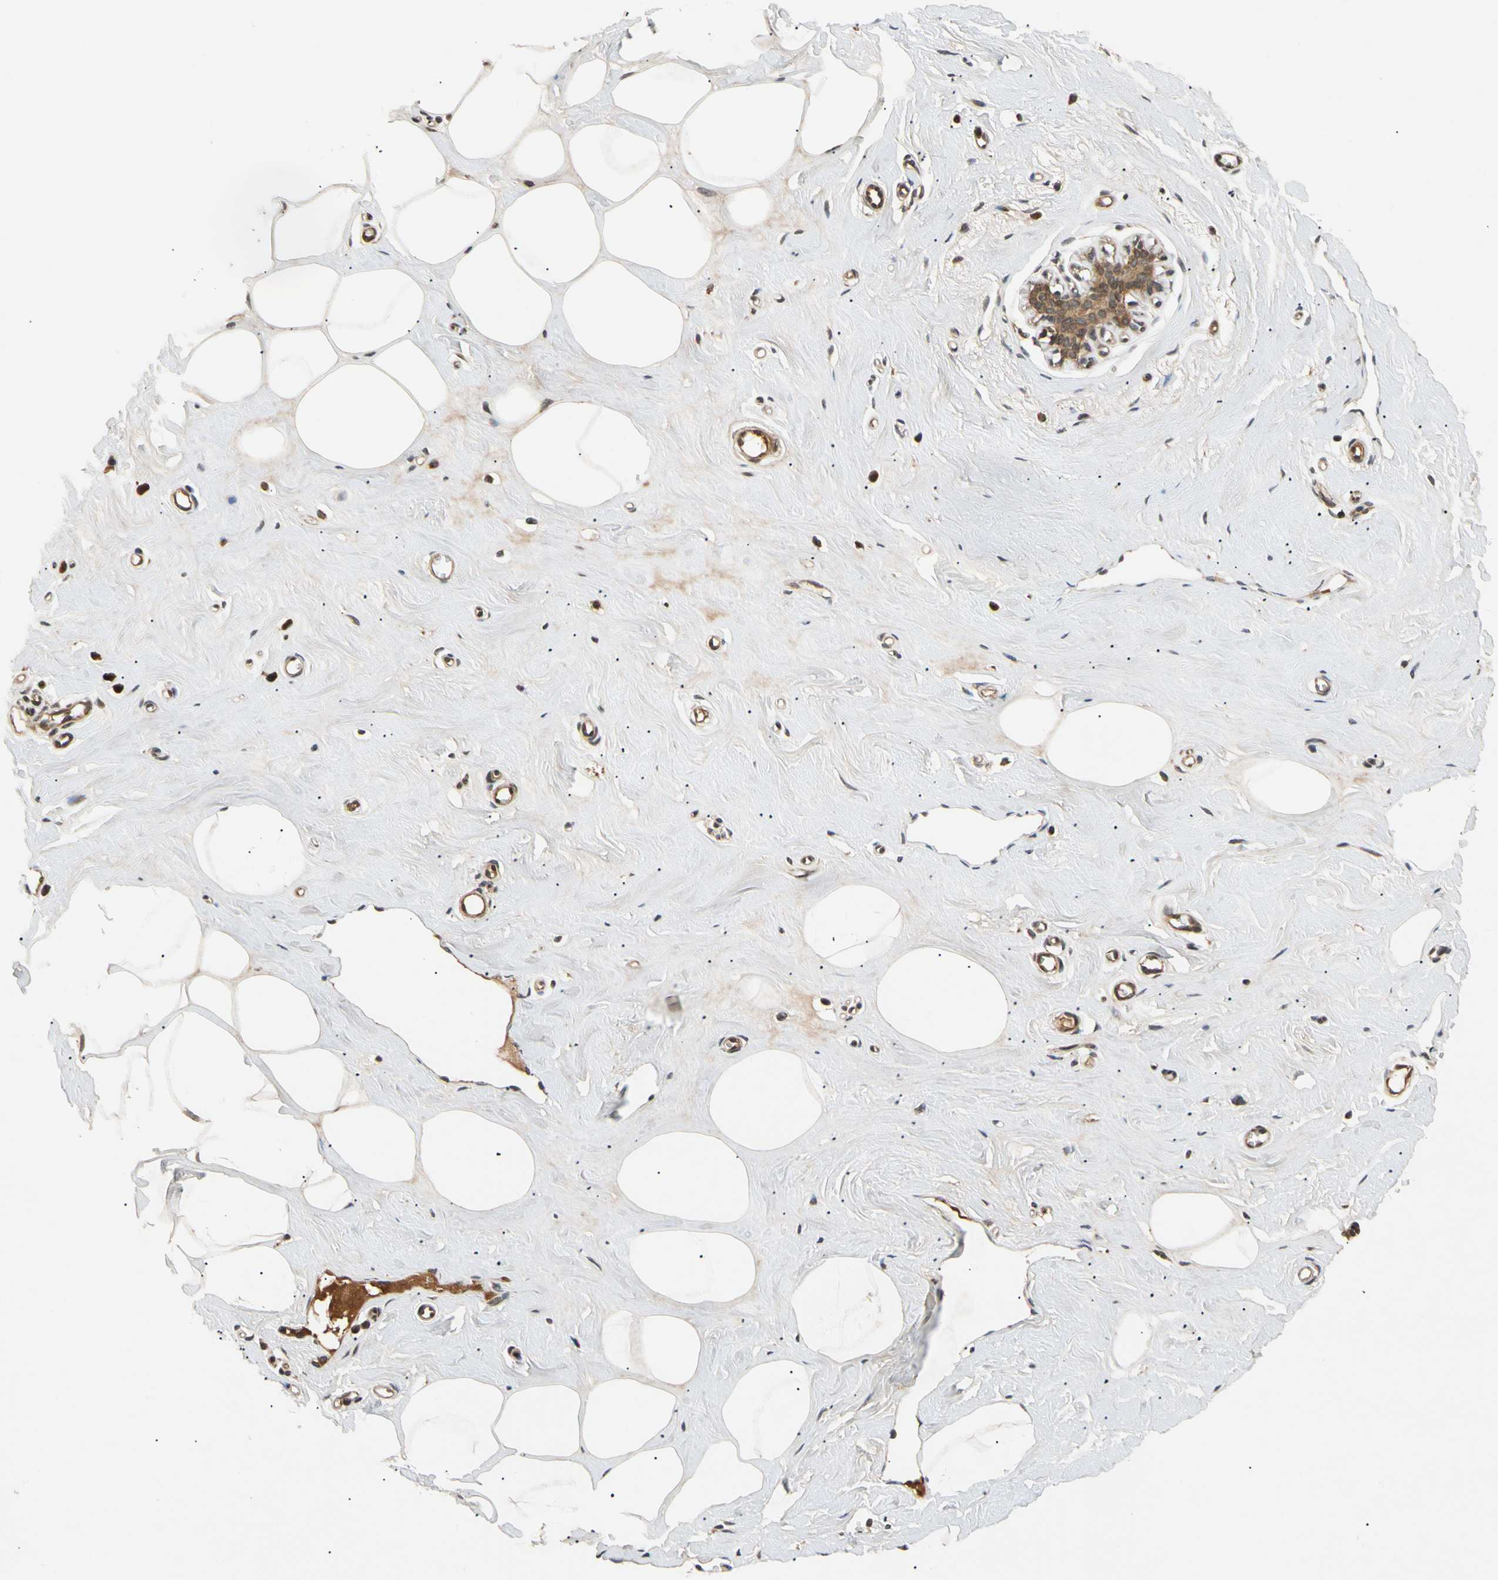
{"staining": {"intensity": "weak", "quantity": ">75%", "location": "cytoplasmic/membranous"}, "tissue": "breast", "cell_type": "Adipocytes", "image_type": "normal", "snomed": [{"axis": "morphology", "description": "Normal tissue, NOS"}, {"axis": "topography", "description": "Breast"}], "caption": "Protein expression analysis of unremarkable breast displays weak cytoplasmic/membranous expression in about >75% of adipocytes.", "gene": "MRPS22", "patient": {"sex": "female", "age": 45}}